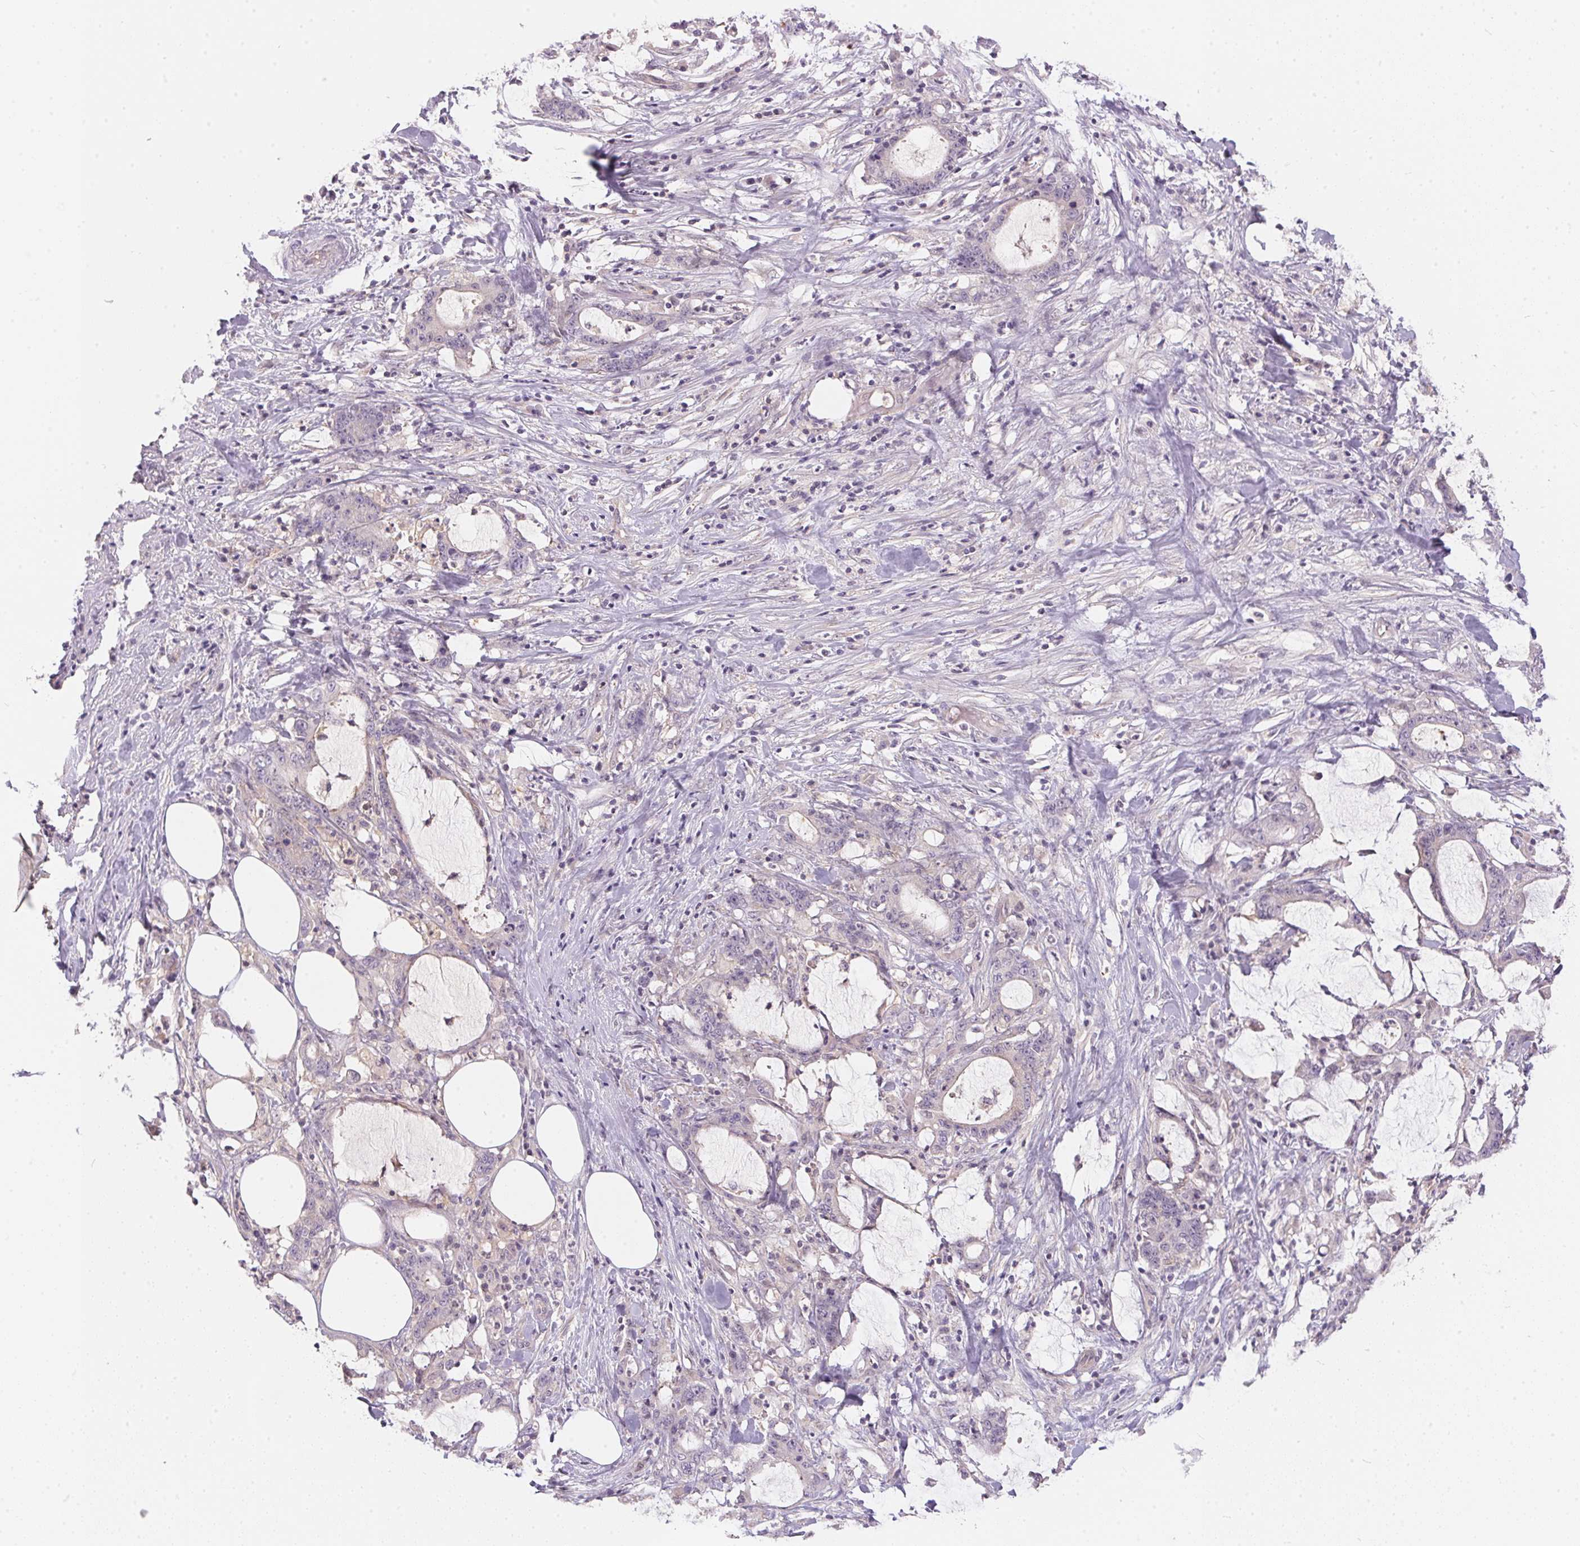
{"staining": {"intensity": "negative", "quantity": "none", "location": "none"}, "tissue": "stomach cancer", "cell_type": "Tumor cells", "image_type": "cancer", "snomed": [{"axis": "morphology", "description": "Adenocarcinoma, NOS"}, {"axis": "topography", "description": "Stomach, upper"}], "caption": "Tumor cells show no significant staining in stomach cancer.", "gene": "BLMH", "patient": {"sex": "male", "age": 68}}